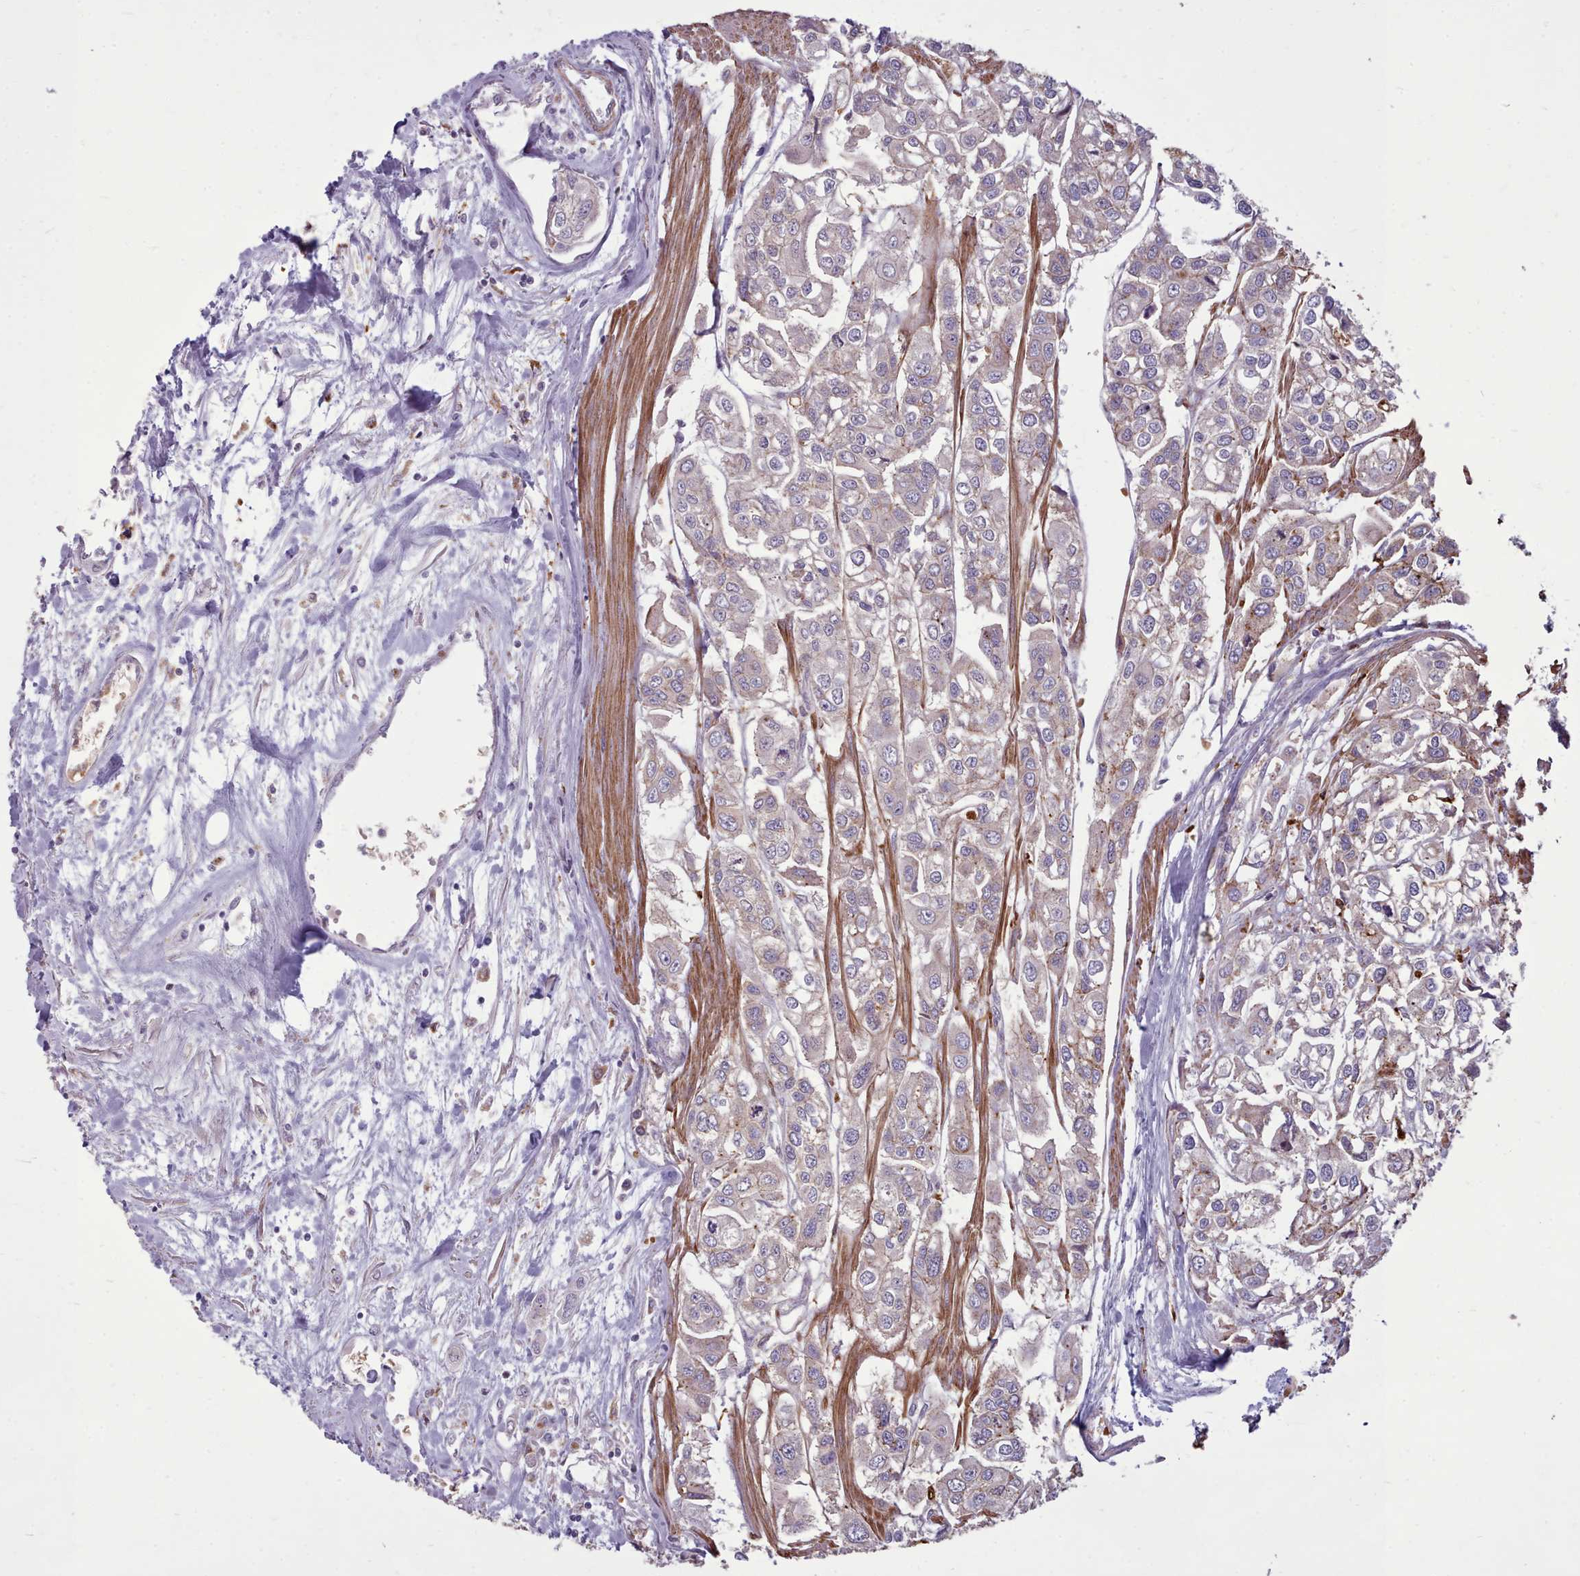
{"staining": {"intensity": "weak", "quantity": "25%-75%", "location": "cytoplasmic/membranous"}, "tissue": "urothelial cancer", "cell_type": "Tumor cells", "image_type": "cancer", "snomed": [{"axis": "morphology", "description": "Urothelial carcinoma, High grade"}, {"axis": "topography", "description": "Urinary bladder"}], "caption": "Protein staining displays weak cytoplasmic/membranous staining in approximately 25%-75% of tumor cells in urothelial cancer.", "gene": "PACSIN3", "patient": {"sex": "male", "age": 67}}